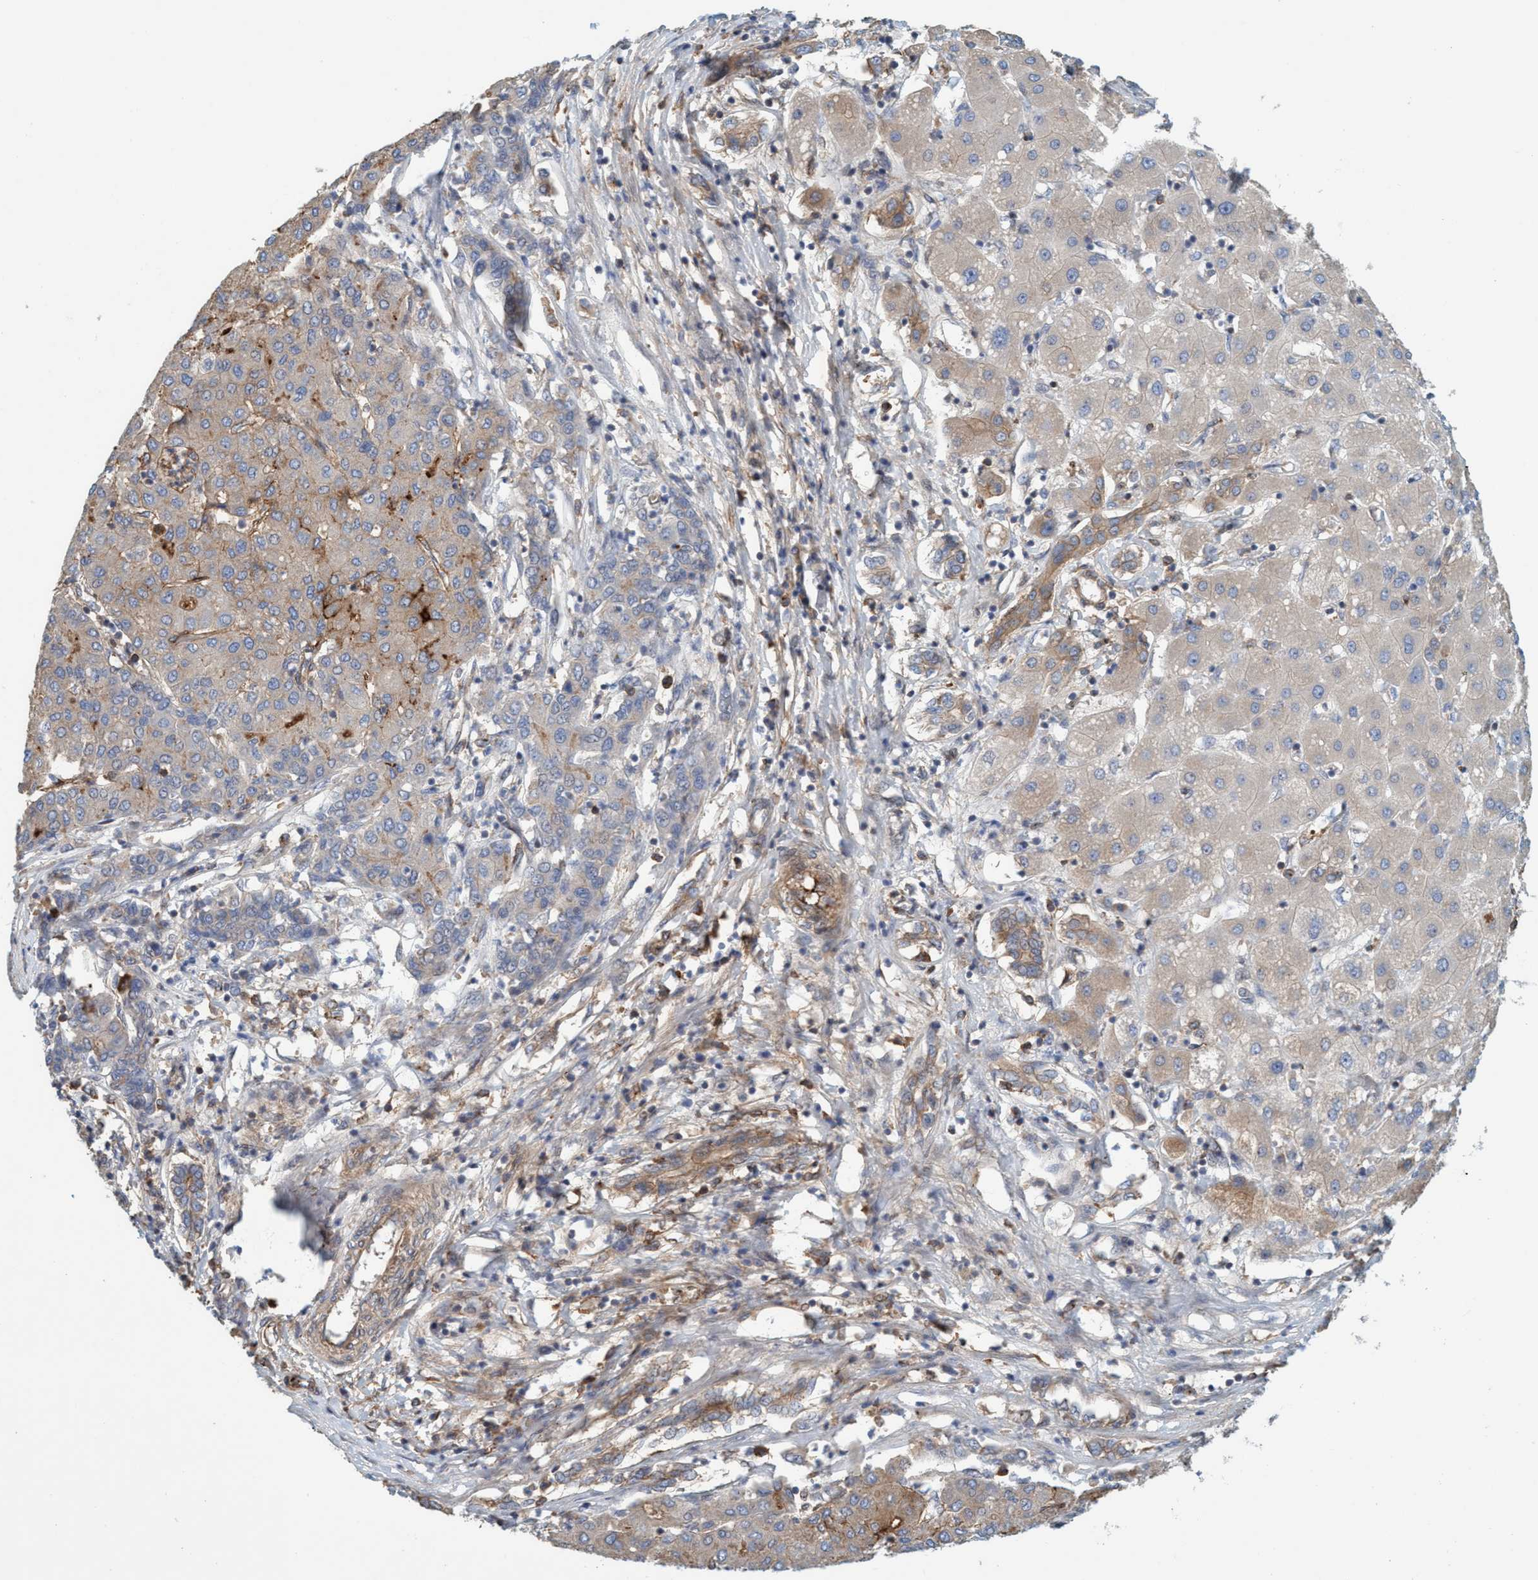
{"staining": {"intensity": "strong", "quantity": "<25%", "location": "cytoplasmic/membranous"}, "tissue": "liver cancer", "cell_type": "Tumor cells", "image_type": "cancer", "snomed": [{"axis": "morphology", "description": "Carcinoma, Hepatocellular, NOS"}, {"axis": "topography", "description": "Liver"}], "caption": "DAB immunohistochemical staining of human liver hepatocellular carcinoma exhibits strong cytoplasmic/membranous protein expression in about <25% of tumor cells.", "gene": "SPECC1", "patient": {"sex": "male", "age": 65}}